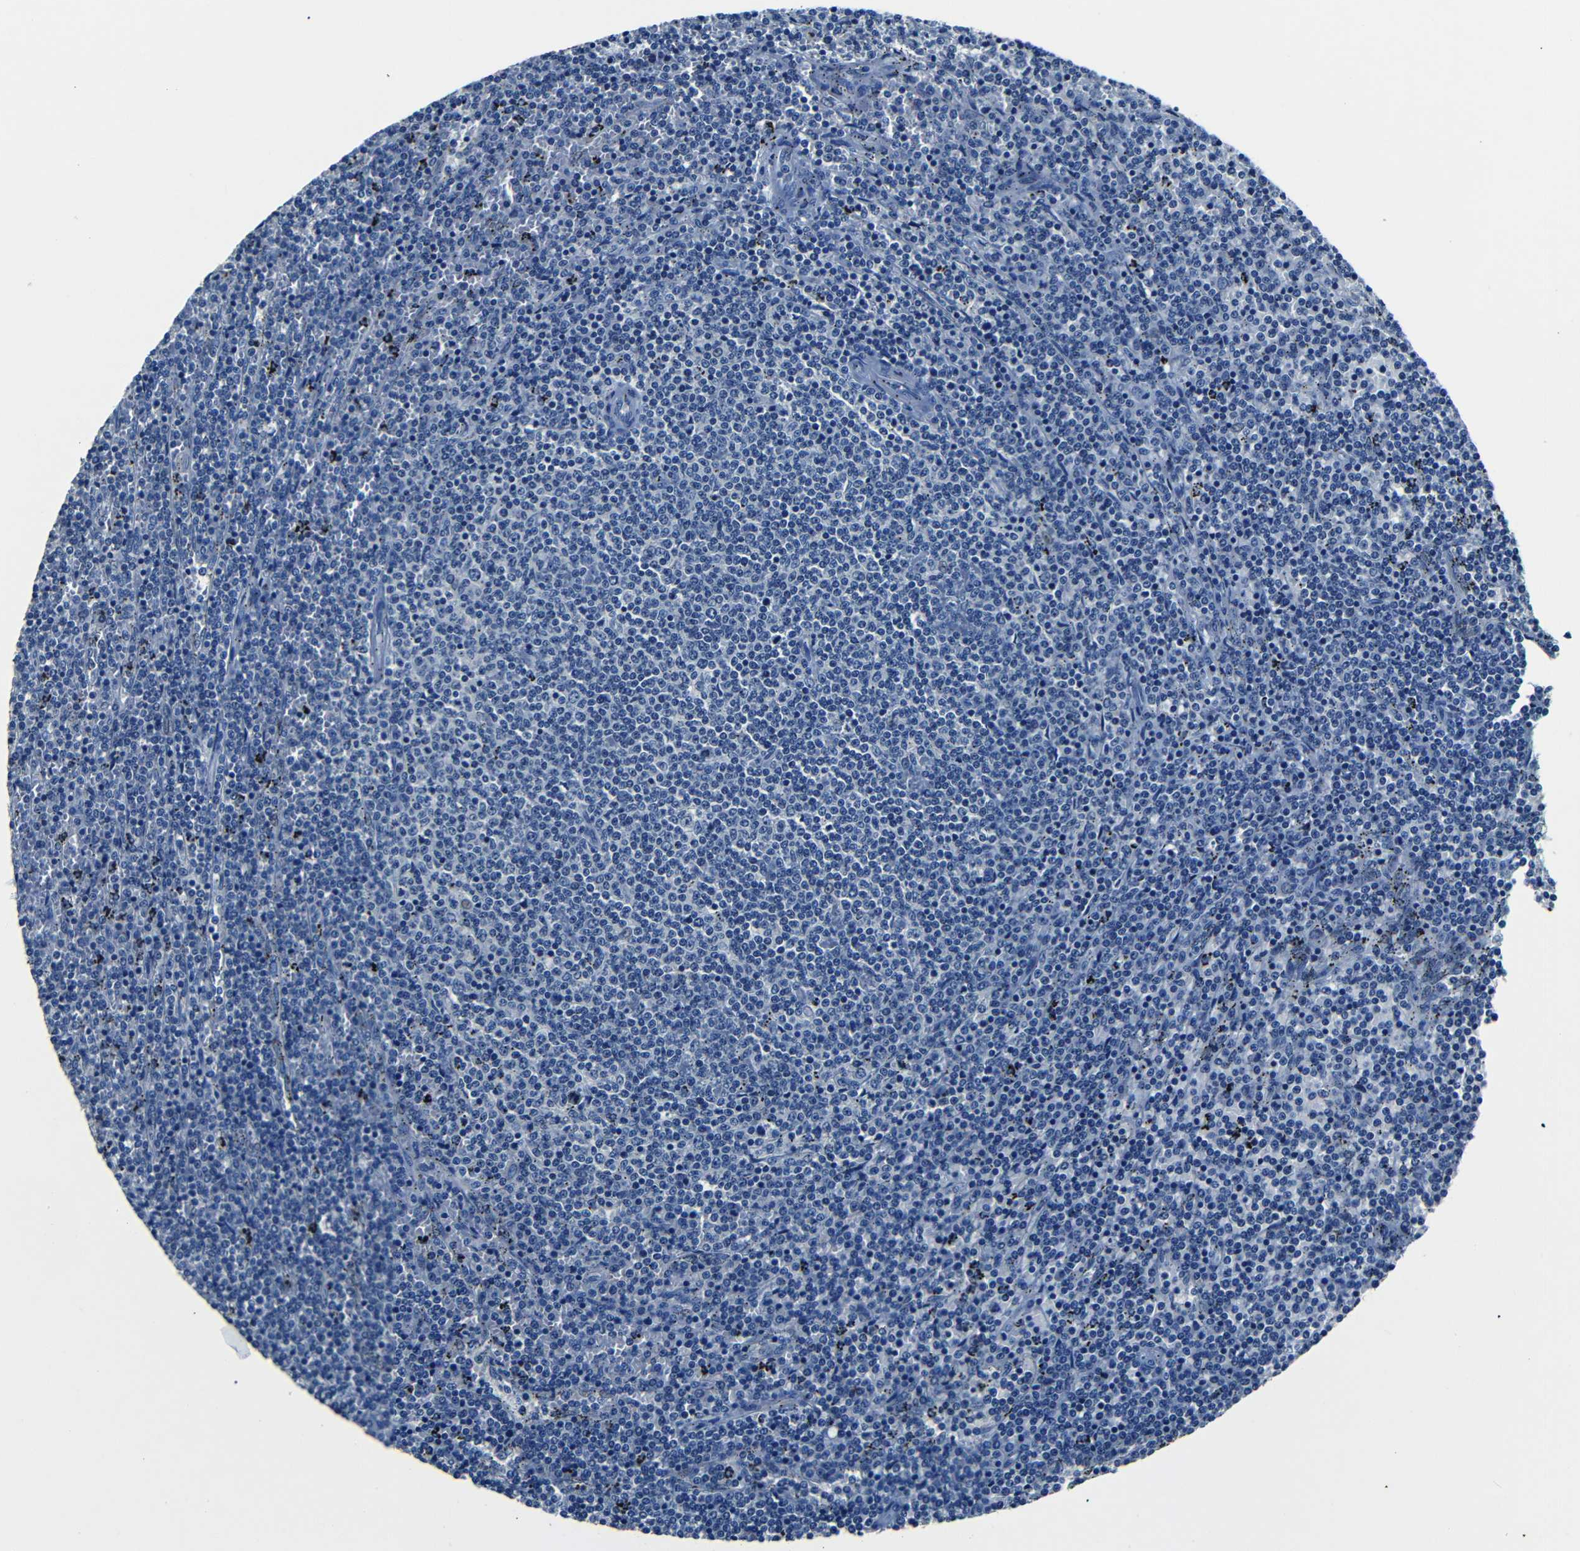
{"staining": {"intensity": "negative", "quantity": "none", "location": "none"}, "tissue": "lymphoma", "cell_type": "Tumor cells", "image_type": "cancer", "snomed": [{"axis": "morphology", "description": "Malignant lymphoma, non-Hodgkin's type, Low grade"}, {"axis": "topography", "description": "Spleen"}], "caption": "Immunohistochemical staining of low-grade malignant lymphoma, non-Hodgkin's type reveals no significant expression in tumor cells.", "gene": "NCMAP", "patient": {"sex": "female", "age": 50}}